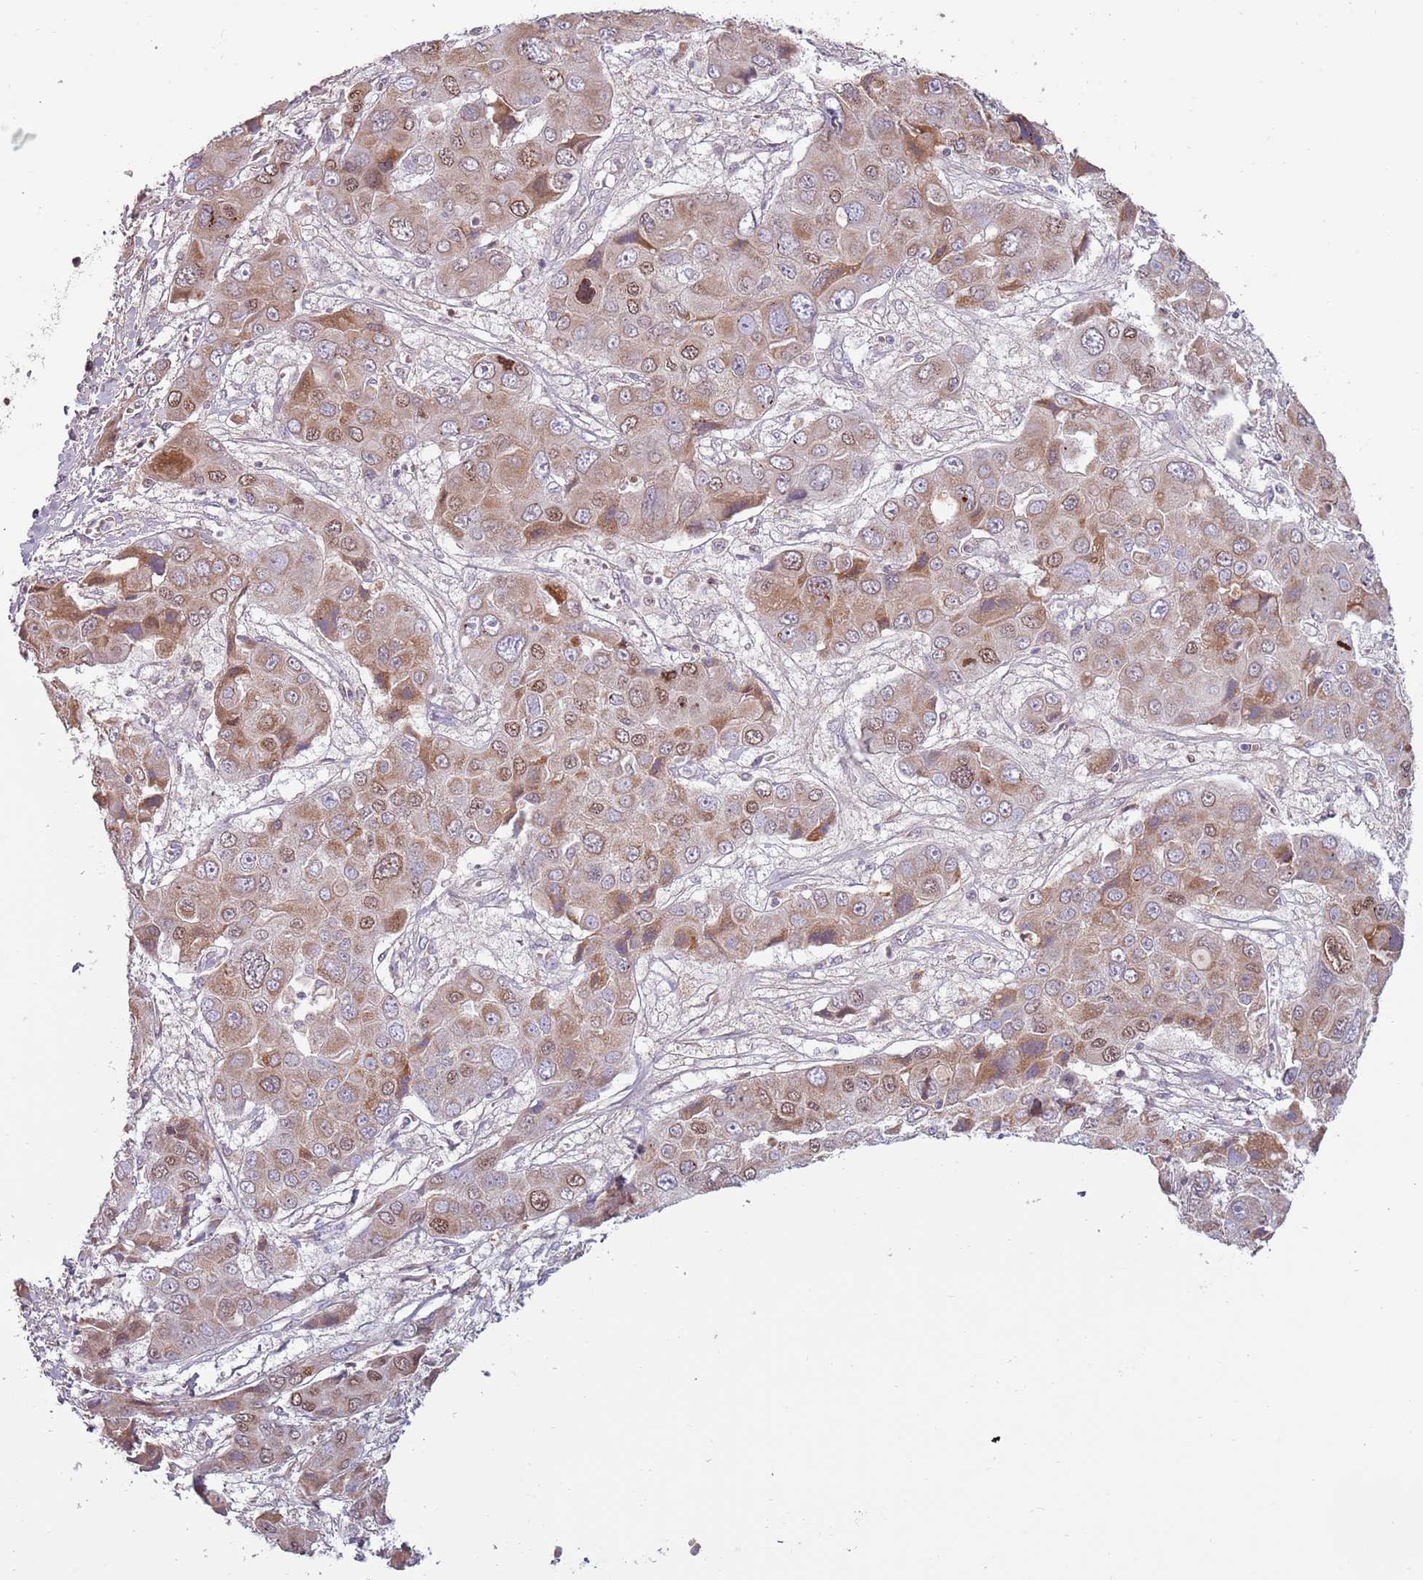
{"staining": {"intensity": "moderate", "quantity": ">75%", "location": "cytoplasmic/membranous,nuclear"}, "tissue": "liver cancer", "cell_type": "Tumor cells", "image_type": "cancer", "snomed": [{"axis": "morphology", "description": "Cholangiocarcinoma"}, {"axis": "topography", "description": "Liver"}], "caption": "The immunohistochemical stain labels moderate cytoplasmic/membranous and nuclear positivity in tumor cells of liver cancer tissue.", "gene": "SYS1", "patient": {"sex": "male", "age": 67}}